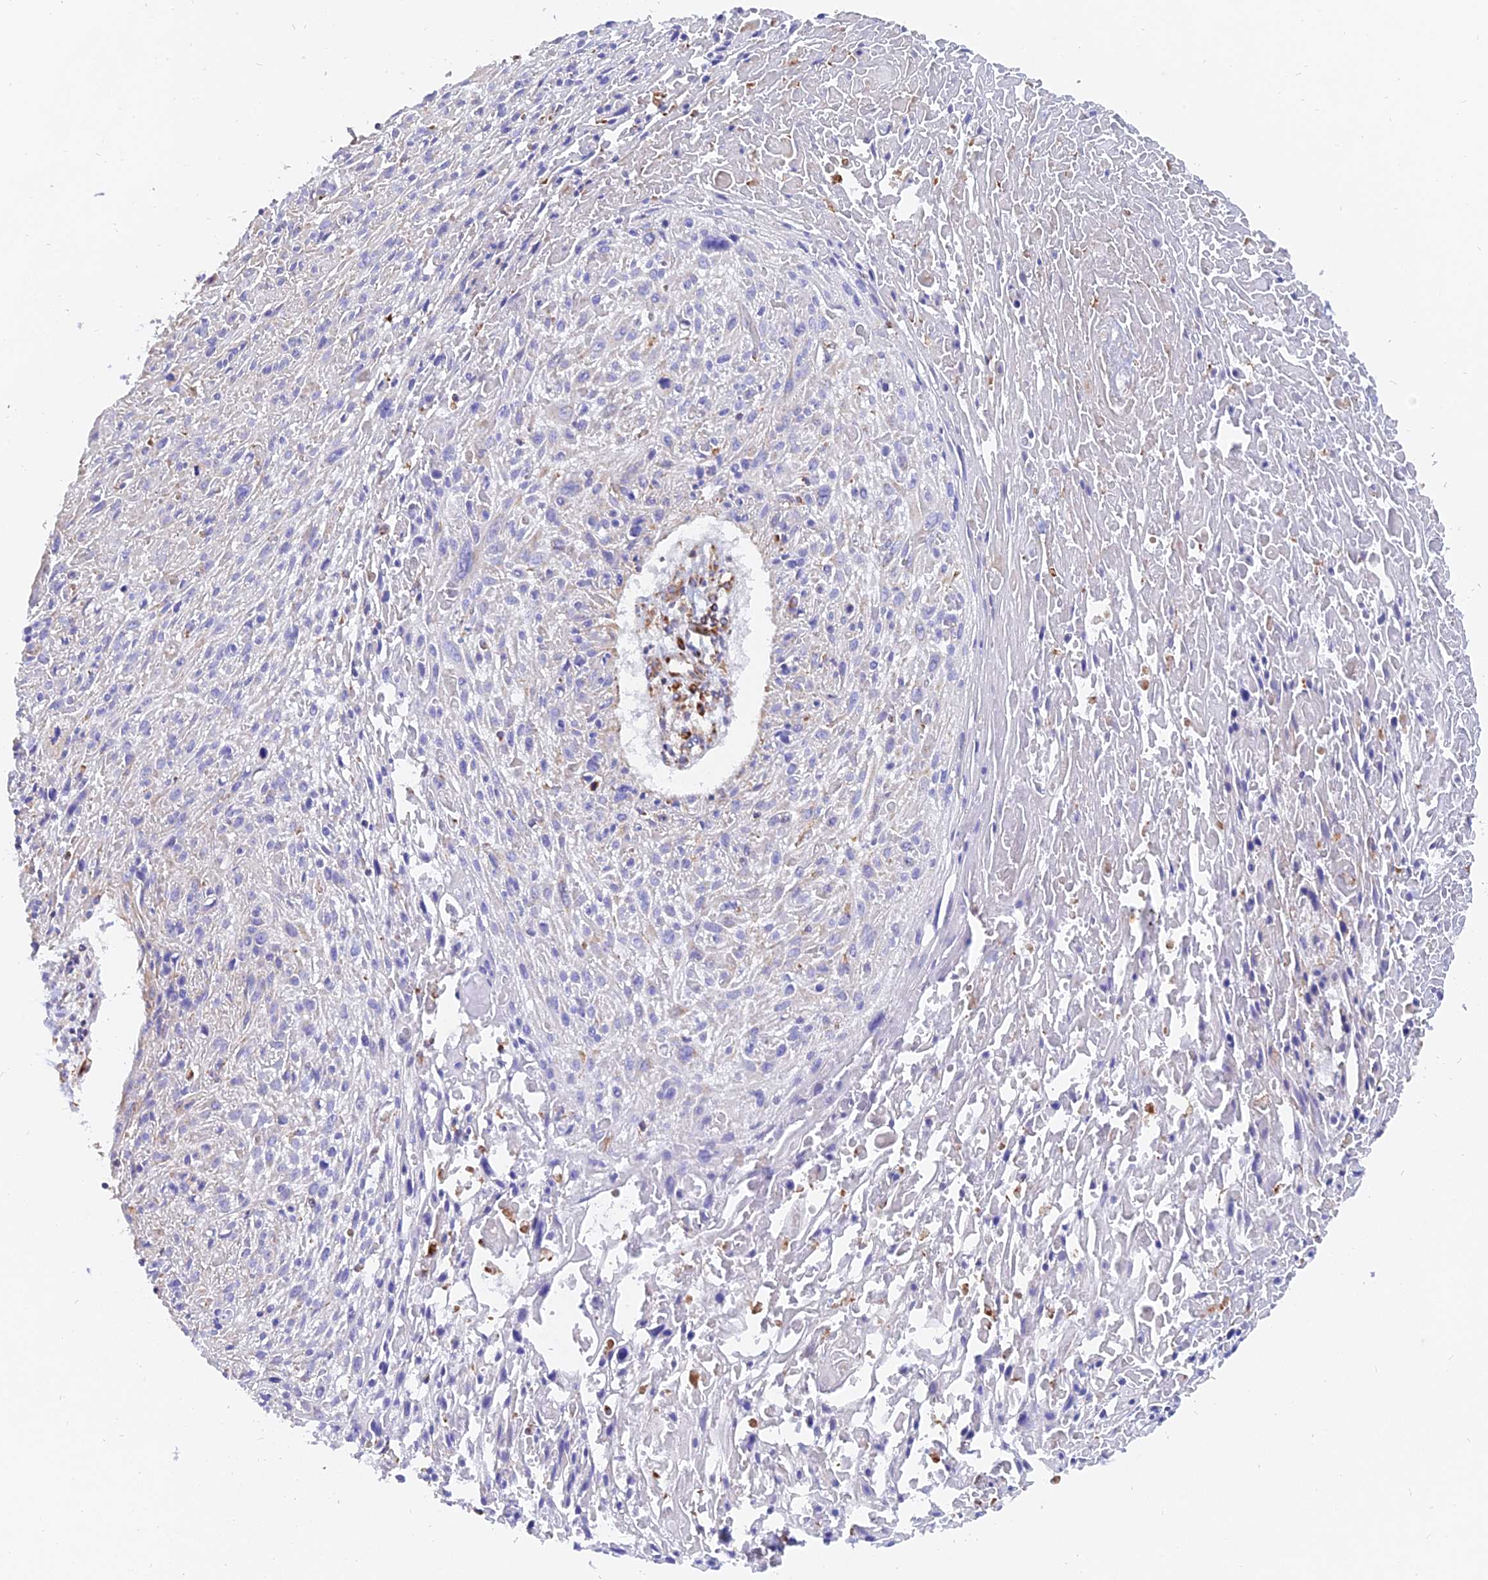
{"staining": {"intensity": "negative", "quantity": "none", "location": "none"}, "tissue": "cervical cancer", "cell_type": "Tumor cells", "image_type": "cancer", "snomed": [{"axis": "morphology", "description": "Squamous cell carcinoma, NOS"}, {"axis": "topography", "description": "Cervix"}], "caption": "Protein analysis of squamous cell carcinoma (cervical) shows no significant positivity in tumor cells.", "gene": "NDUFB6", "patient": {"sex": "female", "age": 51}}